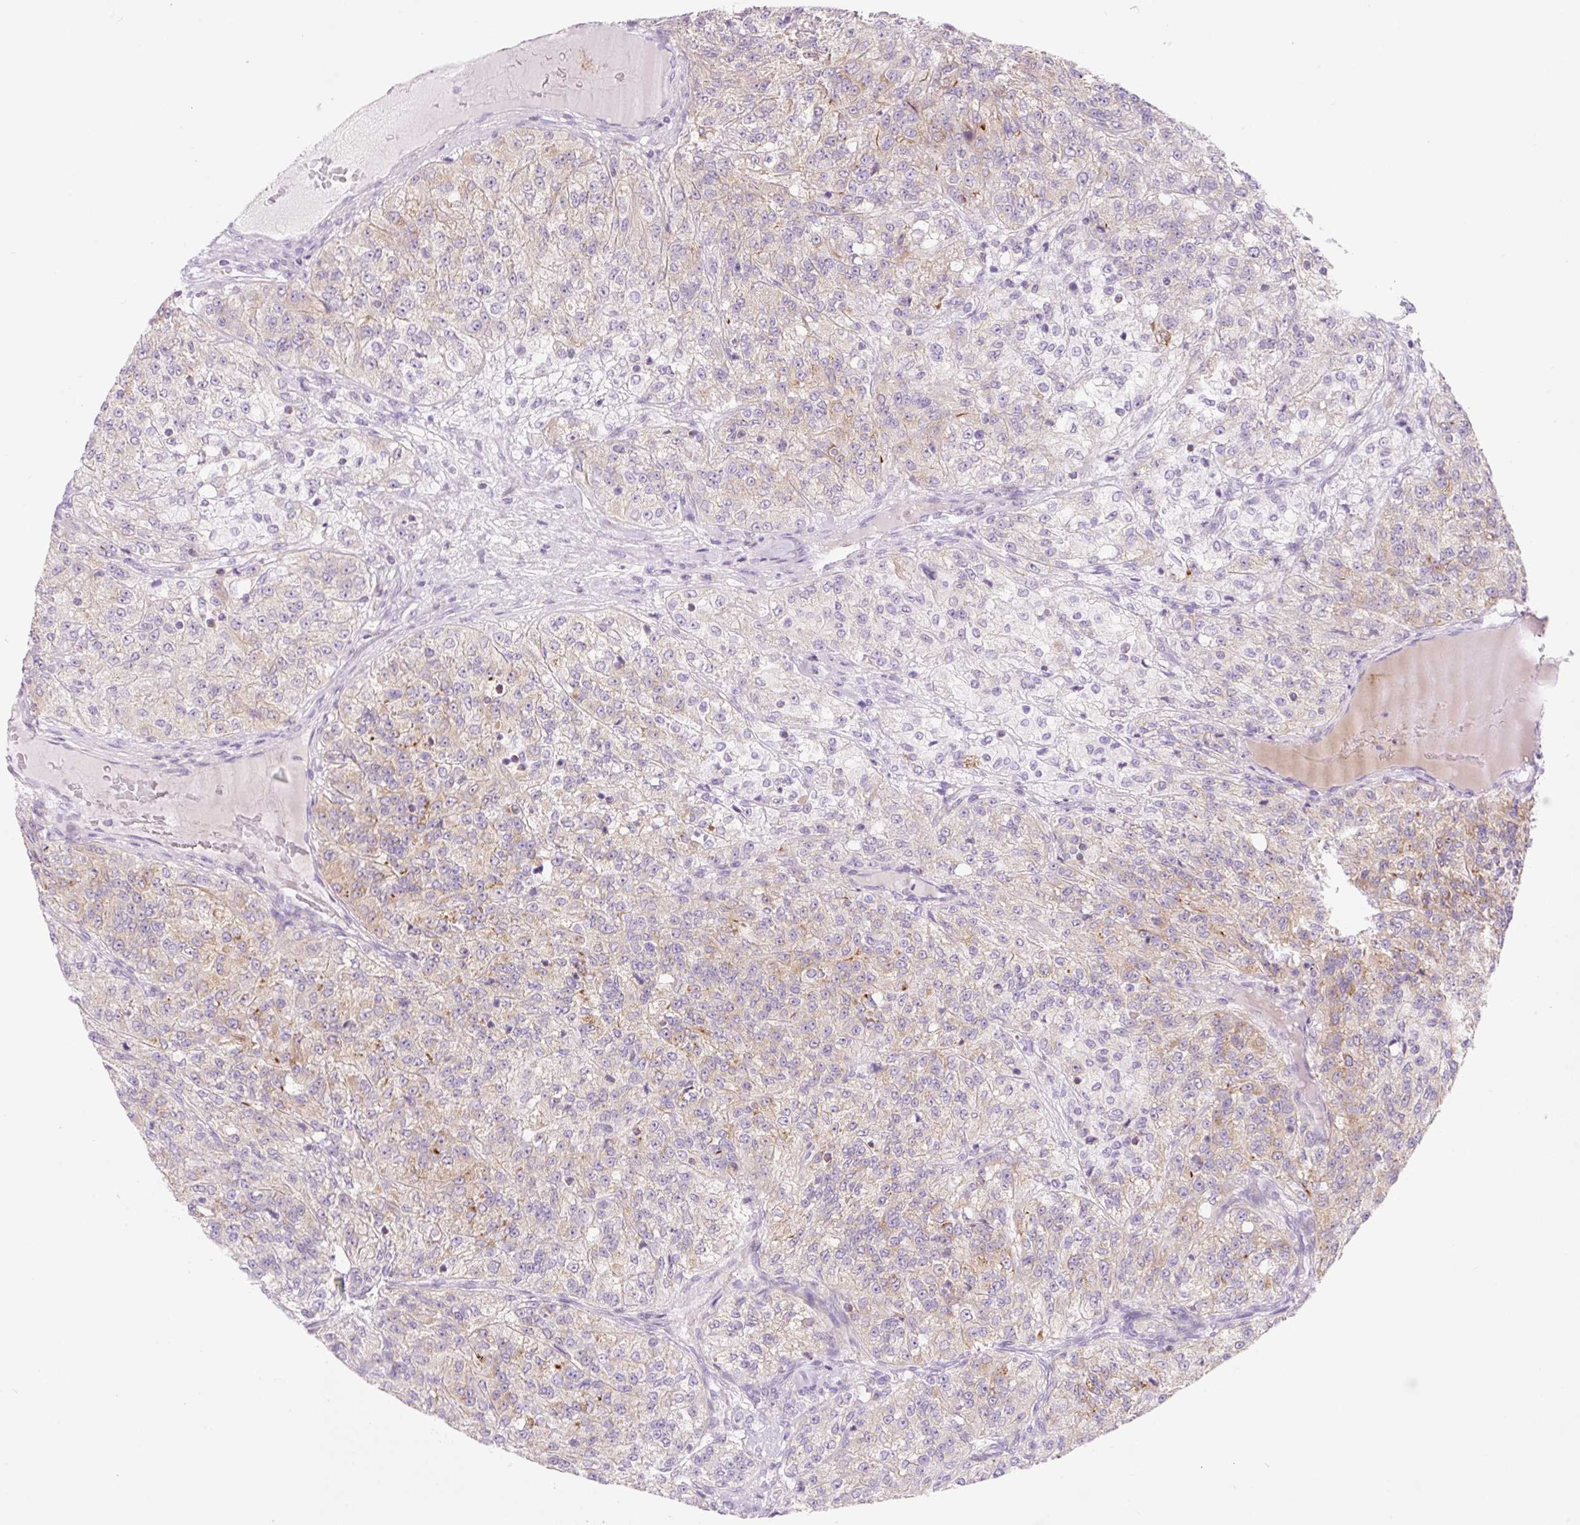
{"staining": {"intensity": "moderate", "quantity": "25%-75%", "location": "cytoplasmic/membranous"}, "tissue": "renal cancer", "cell_type": "Tumor cells", "image_type": "cancer", "snomed": [{"axis": "morphology", "description": "Adenocarcinoma, NOS"}, {"axis": "topography", "description": "Kidney"}], "caption": "DAB immunohistochemical staining of renal cancer displays moderate cytoplasmic/membranous protein expression in approximately 25%-75% of tumor cells.", "gene": "FOCAD", "patient": {"sex": "female", "age": 63}}